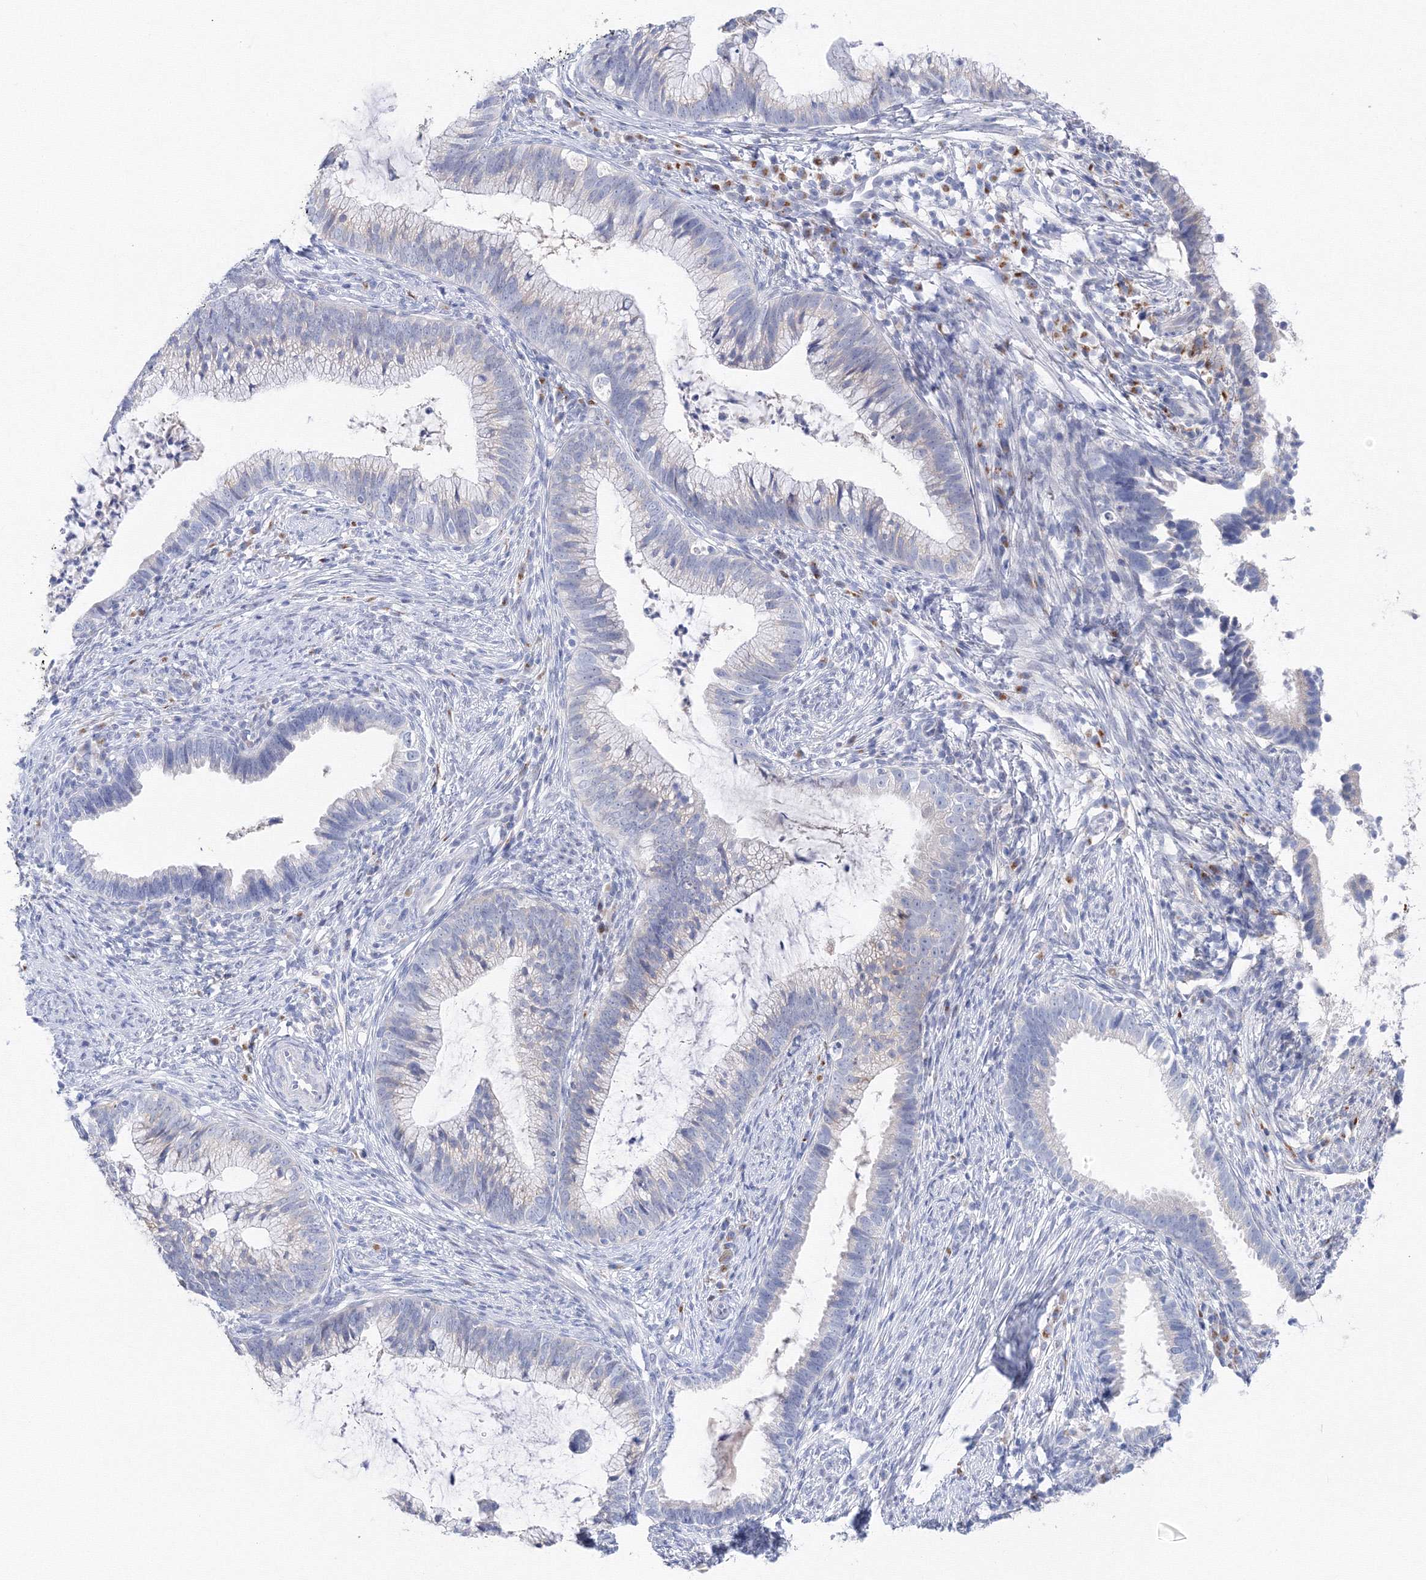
{"staining": {"intensity": "negative", "quantity": "none", "location": "none"}, "tissue": "cervical cancer", "cell_type": "Tumor cells", "image_type": "cancer", "snomed": [{"axis": "morphology", "description": "Adenocarcinoma, NOS"}, {"axis": "topography", "description": "Cervix"}], "caption": "Immunohistochemical staining of cervical cancer exhibits no significant expression in tumor cells.", "gene": "TAMM41", "patient": {"sex": "female", "age": 36}}